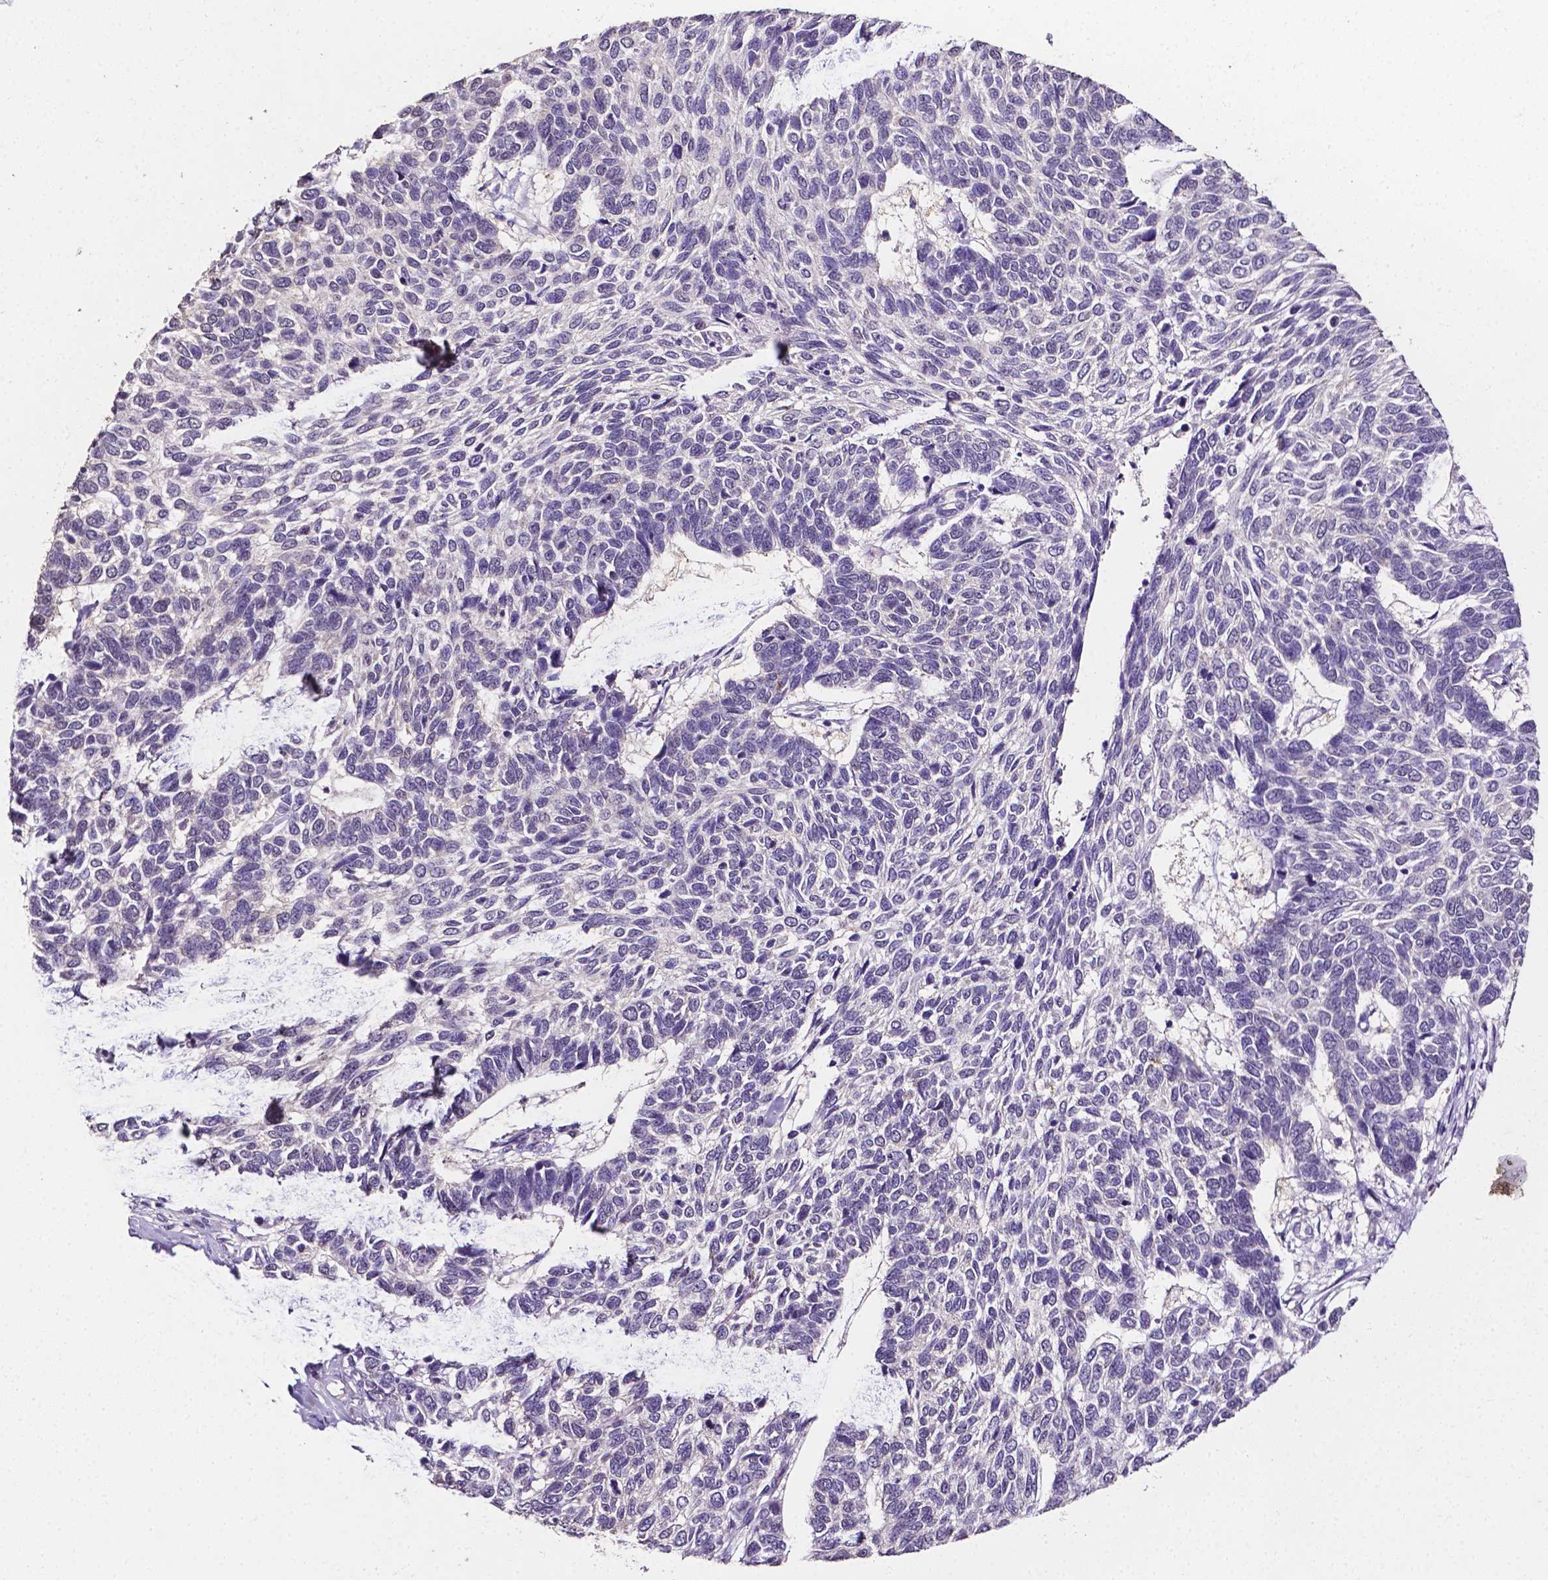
{"staining": {"intensity": "negative", "quantity": "none", "location": "none"}, "tissue": "skin cancer", "cell_type": "Tumor cells", "image_type": "cancer", "snomed": [{"axis": "morphology", "description": "Basal cell carcinoma"}, {"axis": "topography", "description": "Skin"}], "caption": "IHC of skin basal cell carcinoma demonstrates no expression in tumor cells. Brightfield microscopy of immunohistochemistry (IHC) stained with DAB (brown) and hematoxylin (blue), captured at high magnification.", "gene": "PSAT1", "patient": {"sex": "female", "age": 65}}